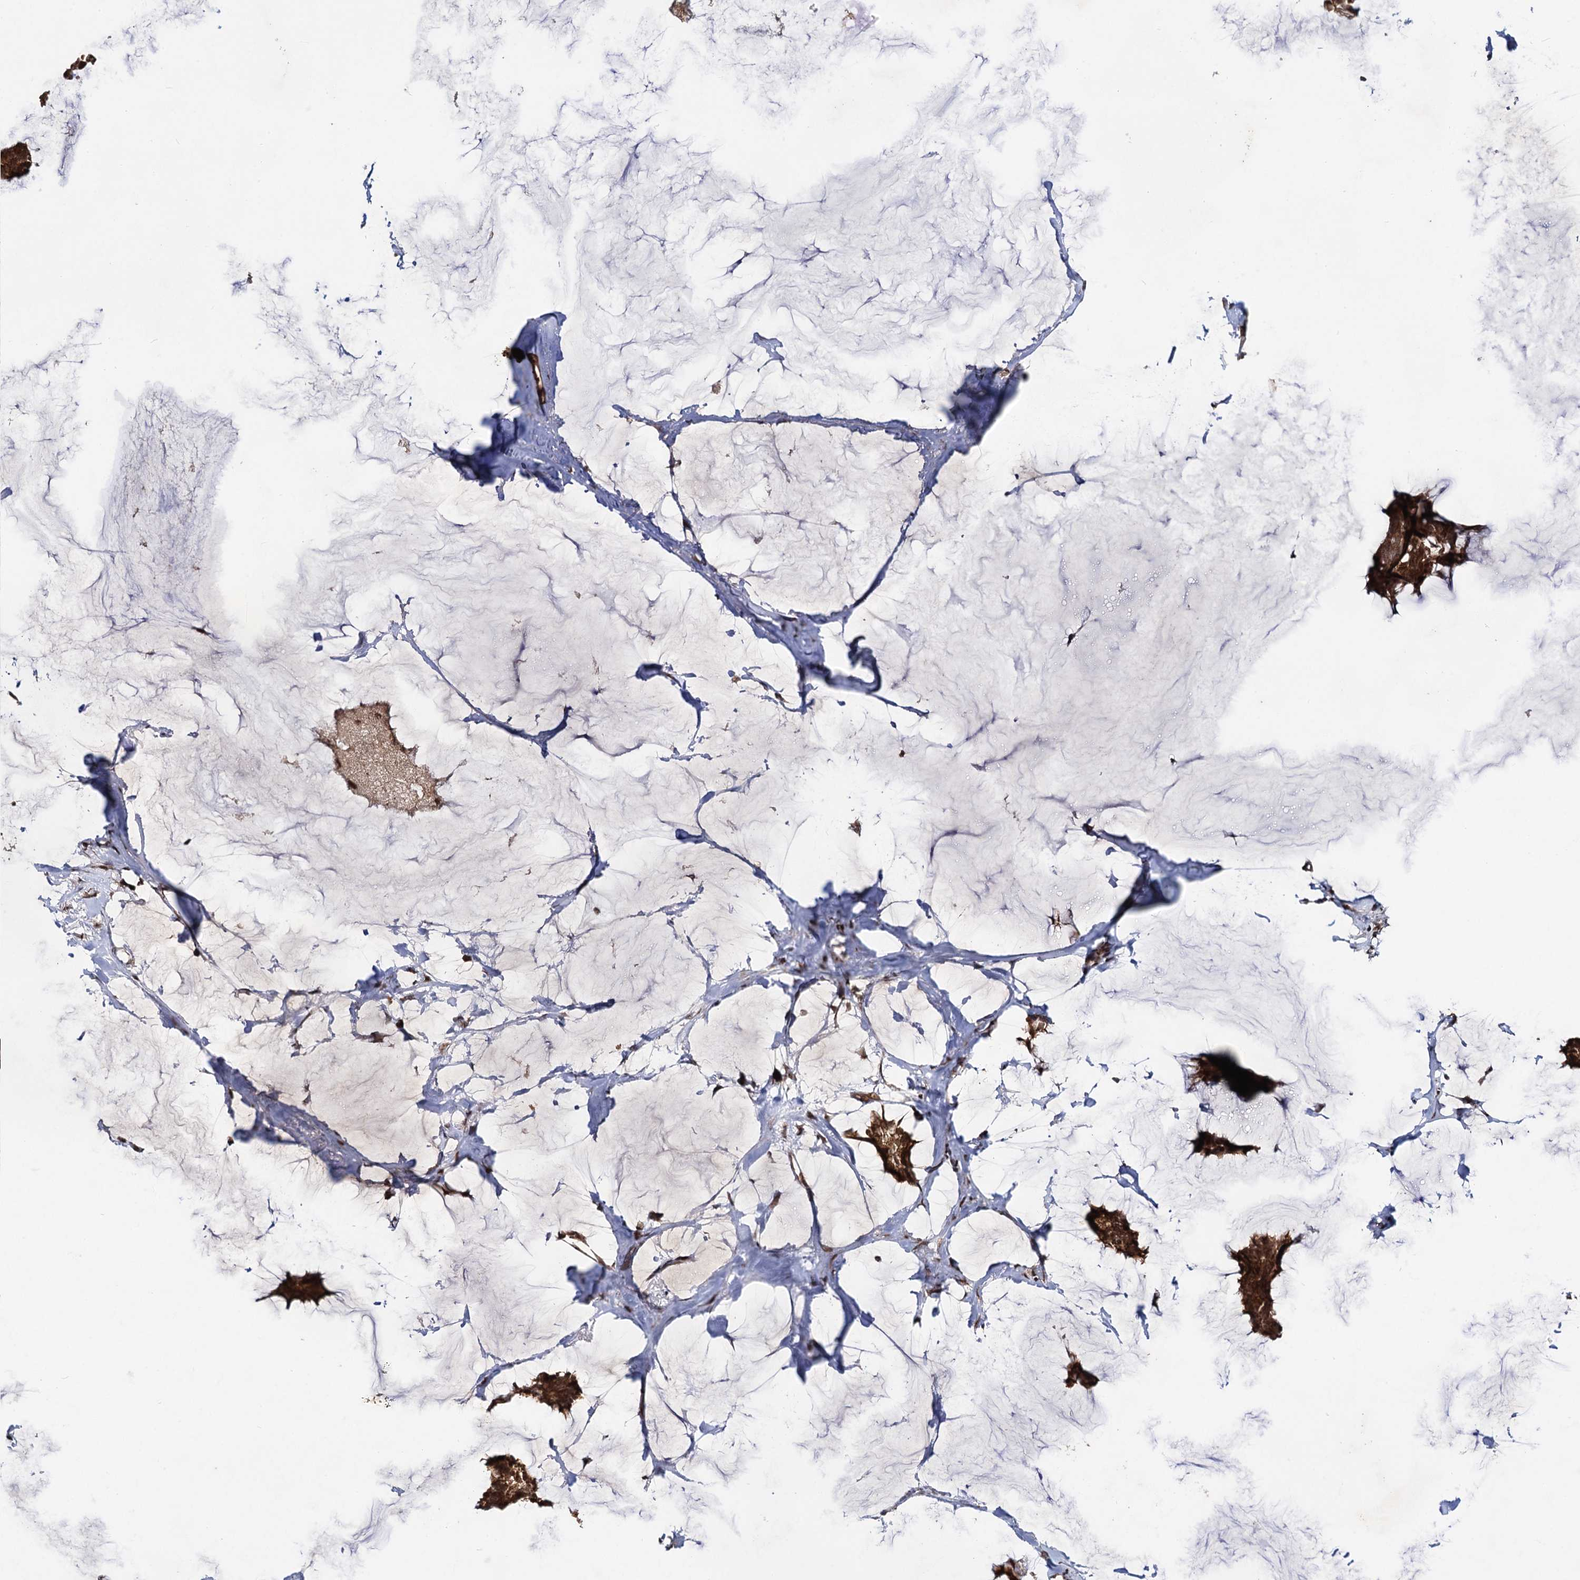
{"staining": {"intensity": "strong", "quantity": ">75%", "location": "cytoplasmic/membranous,nuclear"}, "tissue": "breast cancer", "cell_type": "Tumor cells", "image_type": "cancer", "snomed": [{"axis": "morphology", "description": "Duct carcinoma"}, {"axis": "topography", "description": "Breast"}], "caption": "This is an image of IHC staining of breast cancer, which shows strong positivity in the cytoplasmic/membranous and nuclear of tumor cells.", "gene": "SFSWAP", "patient": {"sex": "female", "age": 93}}